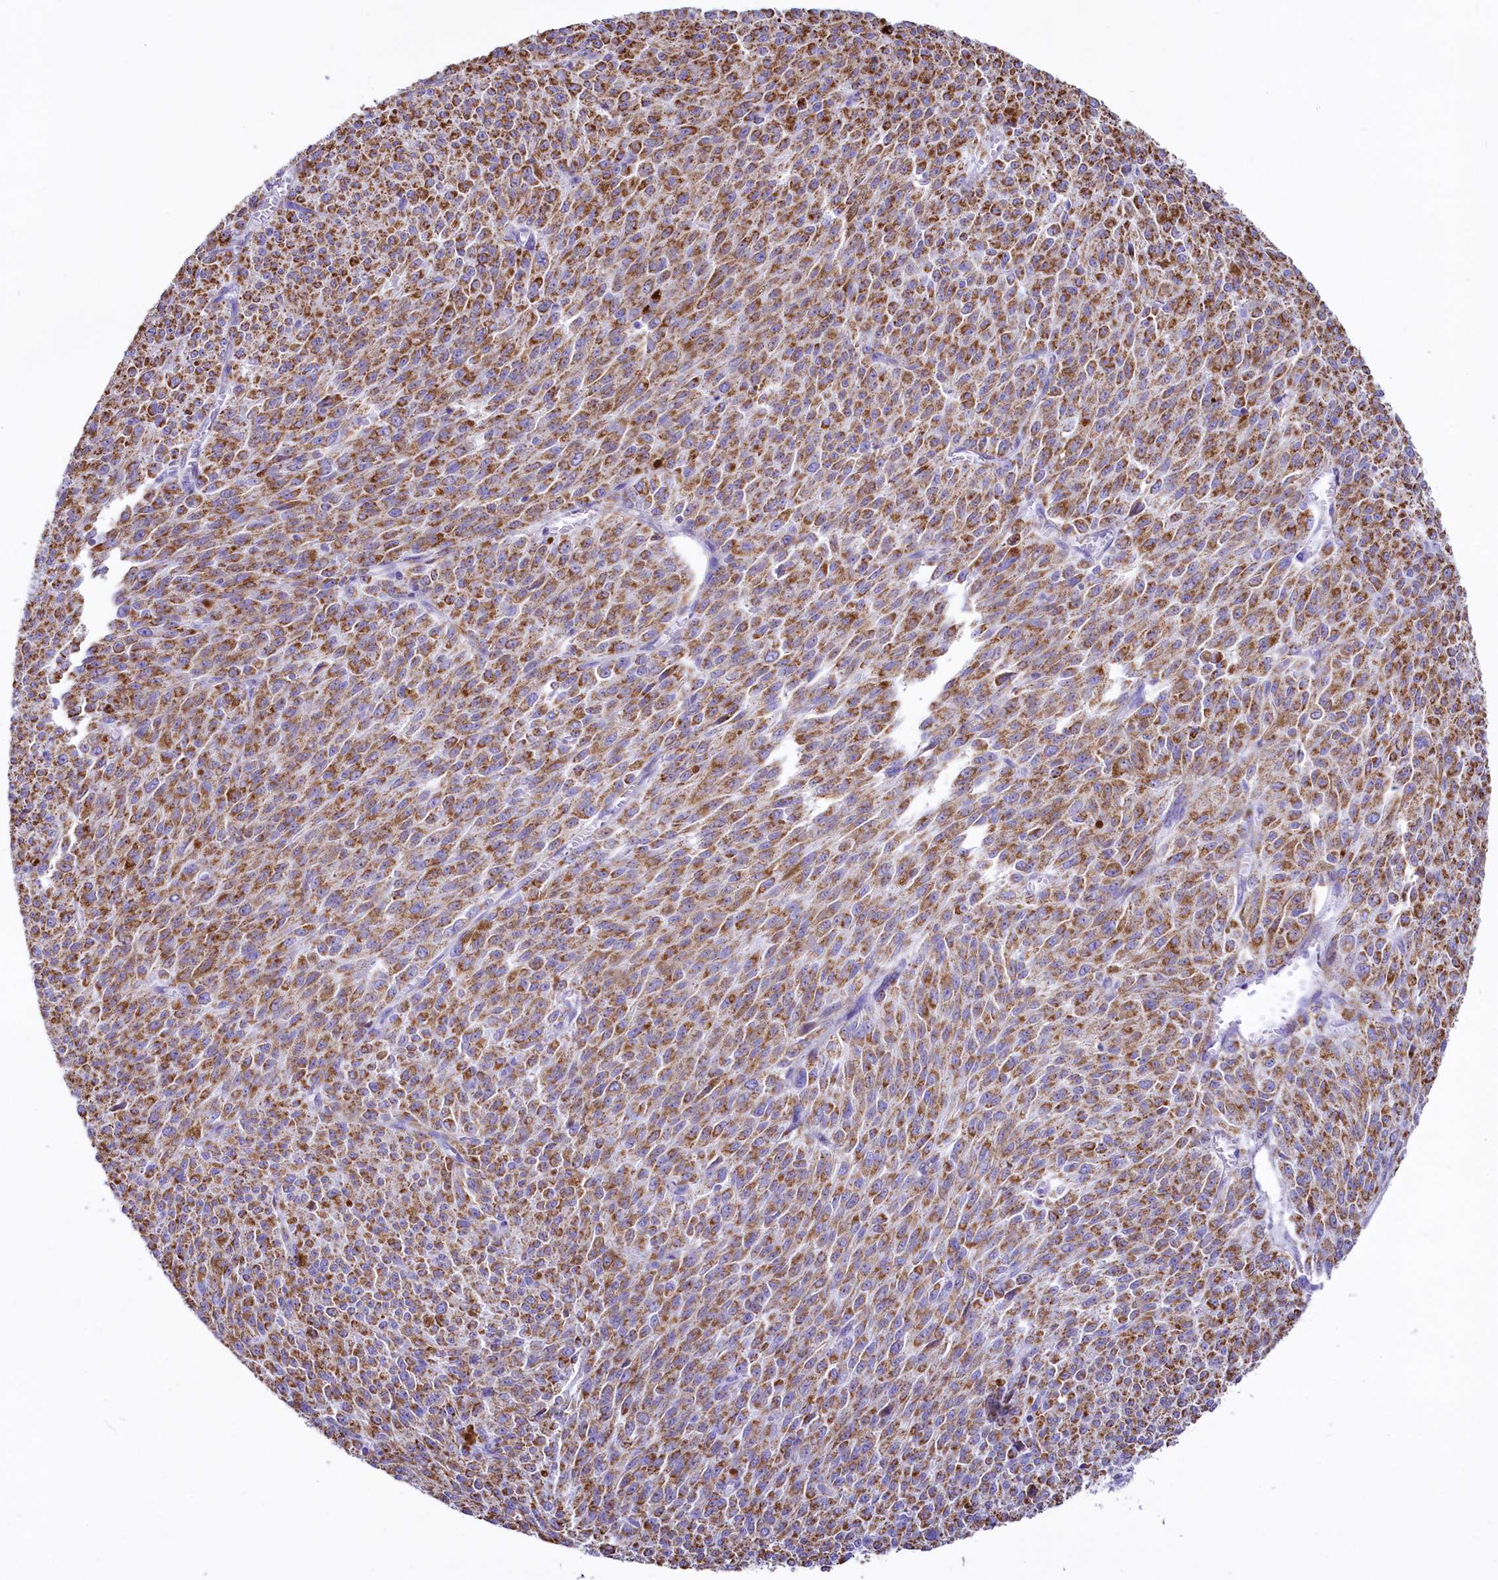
{"staining": {"intensity": "moderate", "quantity": ">75%", "location": "cytoplasmic/membranous"}, "tissue": "melanoma", "cell_type": "Tumor cells", "image_type": "cancer", "snomed": [{"axis": "morphology", "description": "Malignant melanoma, NOS"}, {"axis": "topography", "description": "Skin"}], "caption": "Moderate cytoplasmic/membranous positivity for a protein is appreciated in about >75% of tumor cells of malignant melanoma using immunohistochemistry.", "gene": "VWCE", "patient": {"sex": "female", "age": 52}}